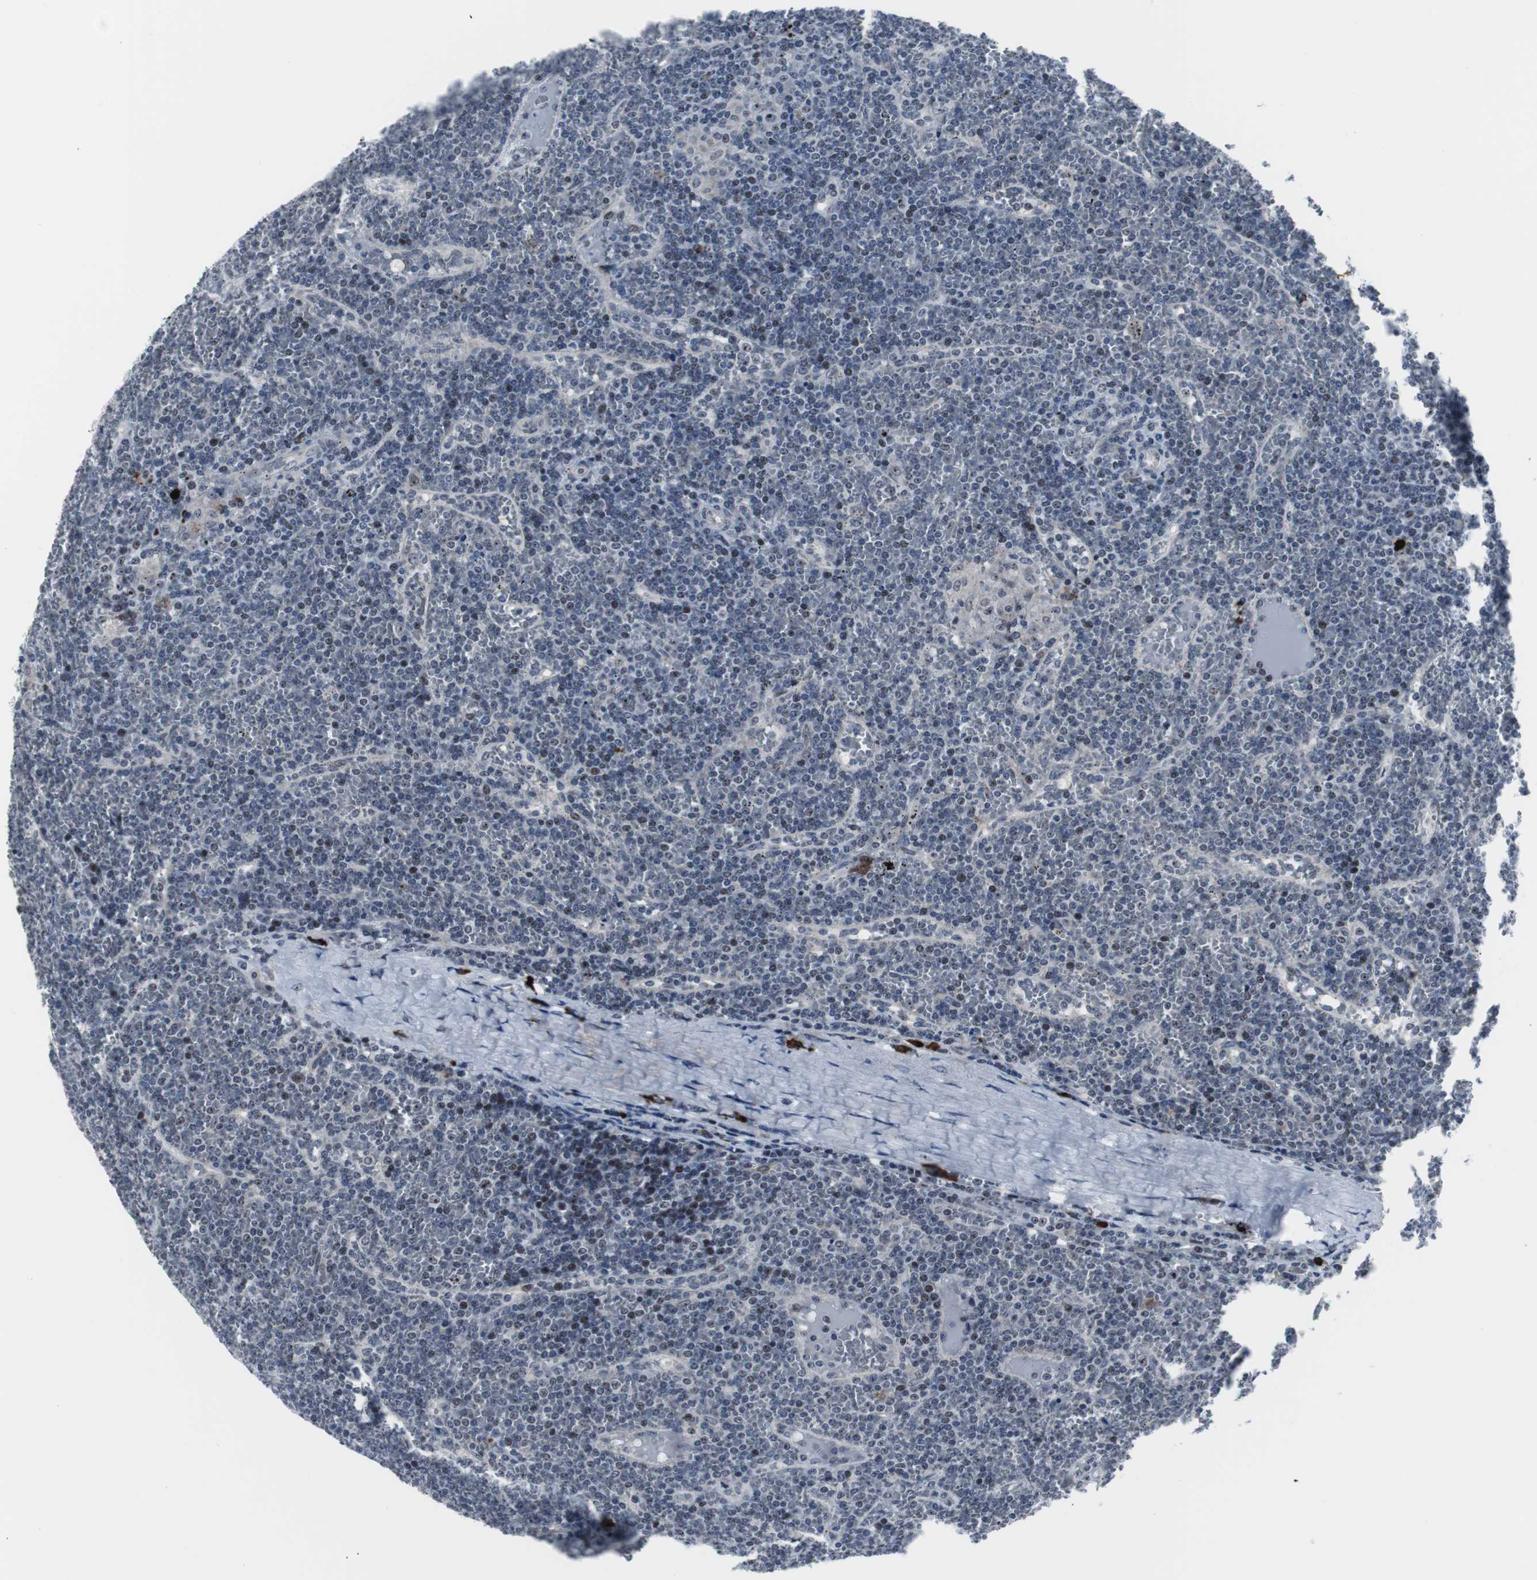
{"staining": {"intensity": "weak", "quantity": "<25%", "location": "nuclear"}, "tissue": "lymphoma", "cell_type": "Tumor cells", "image_type": "cancer", "snomed": [{"axis": "morphology", "description": "Malignant lymphoma, non-Hodgkin's type, Low grade"}, {"axis": "topography", "description": "Spleen"}], "caption": "Tumor cells show no significant protein expression in lymphoma.", "gene": "DOK1", "patient": {"sex": "female", "age": 19}}